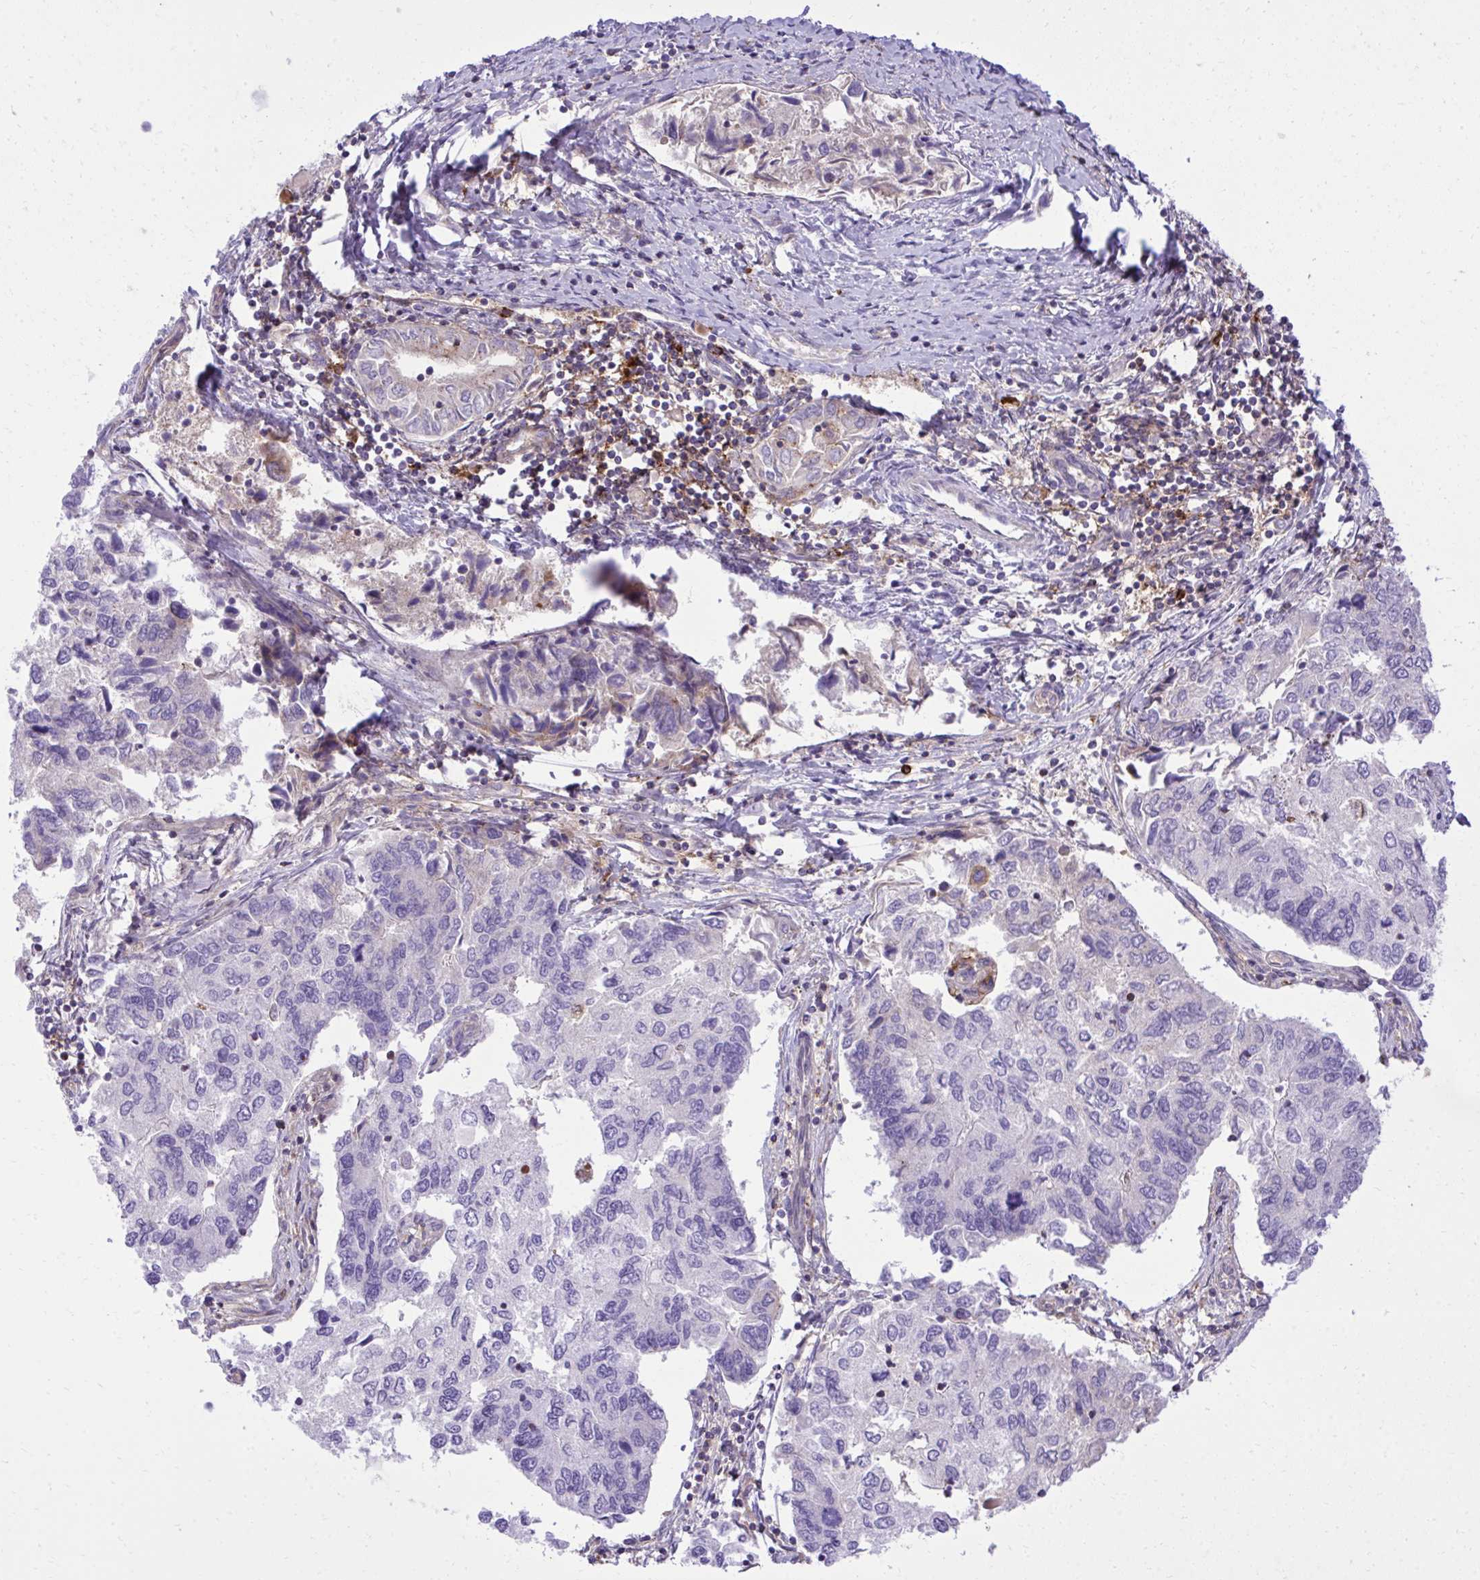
{"staining": {"intensity": "negative", "quantity": "none", "location": "none"}, "tissue": "endometrial cancer", "cell_type": "Tumor cells", "image_type": "cancer", "snomed": [{"axis": "morphology", "description": "Carcinoma, NOS"}, {"axis": "topography", "description": "Uterus"}], "caption": "Immunohistochemical staining of human endometrial carcinoma reveals no significant positivity in tumor cells.", "gene": "PITPNM3", "patient": {"sex": "female", "age": 76}}